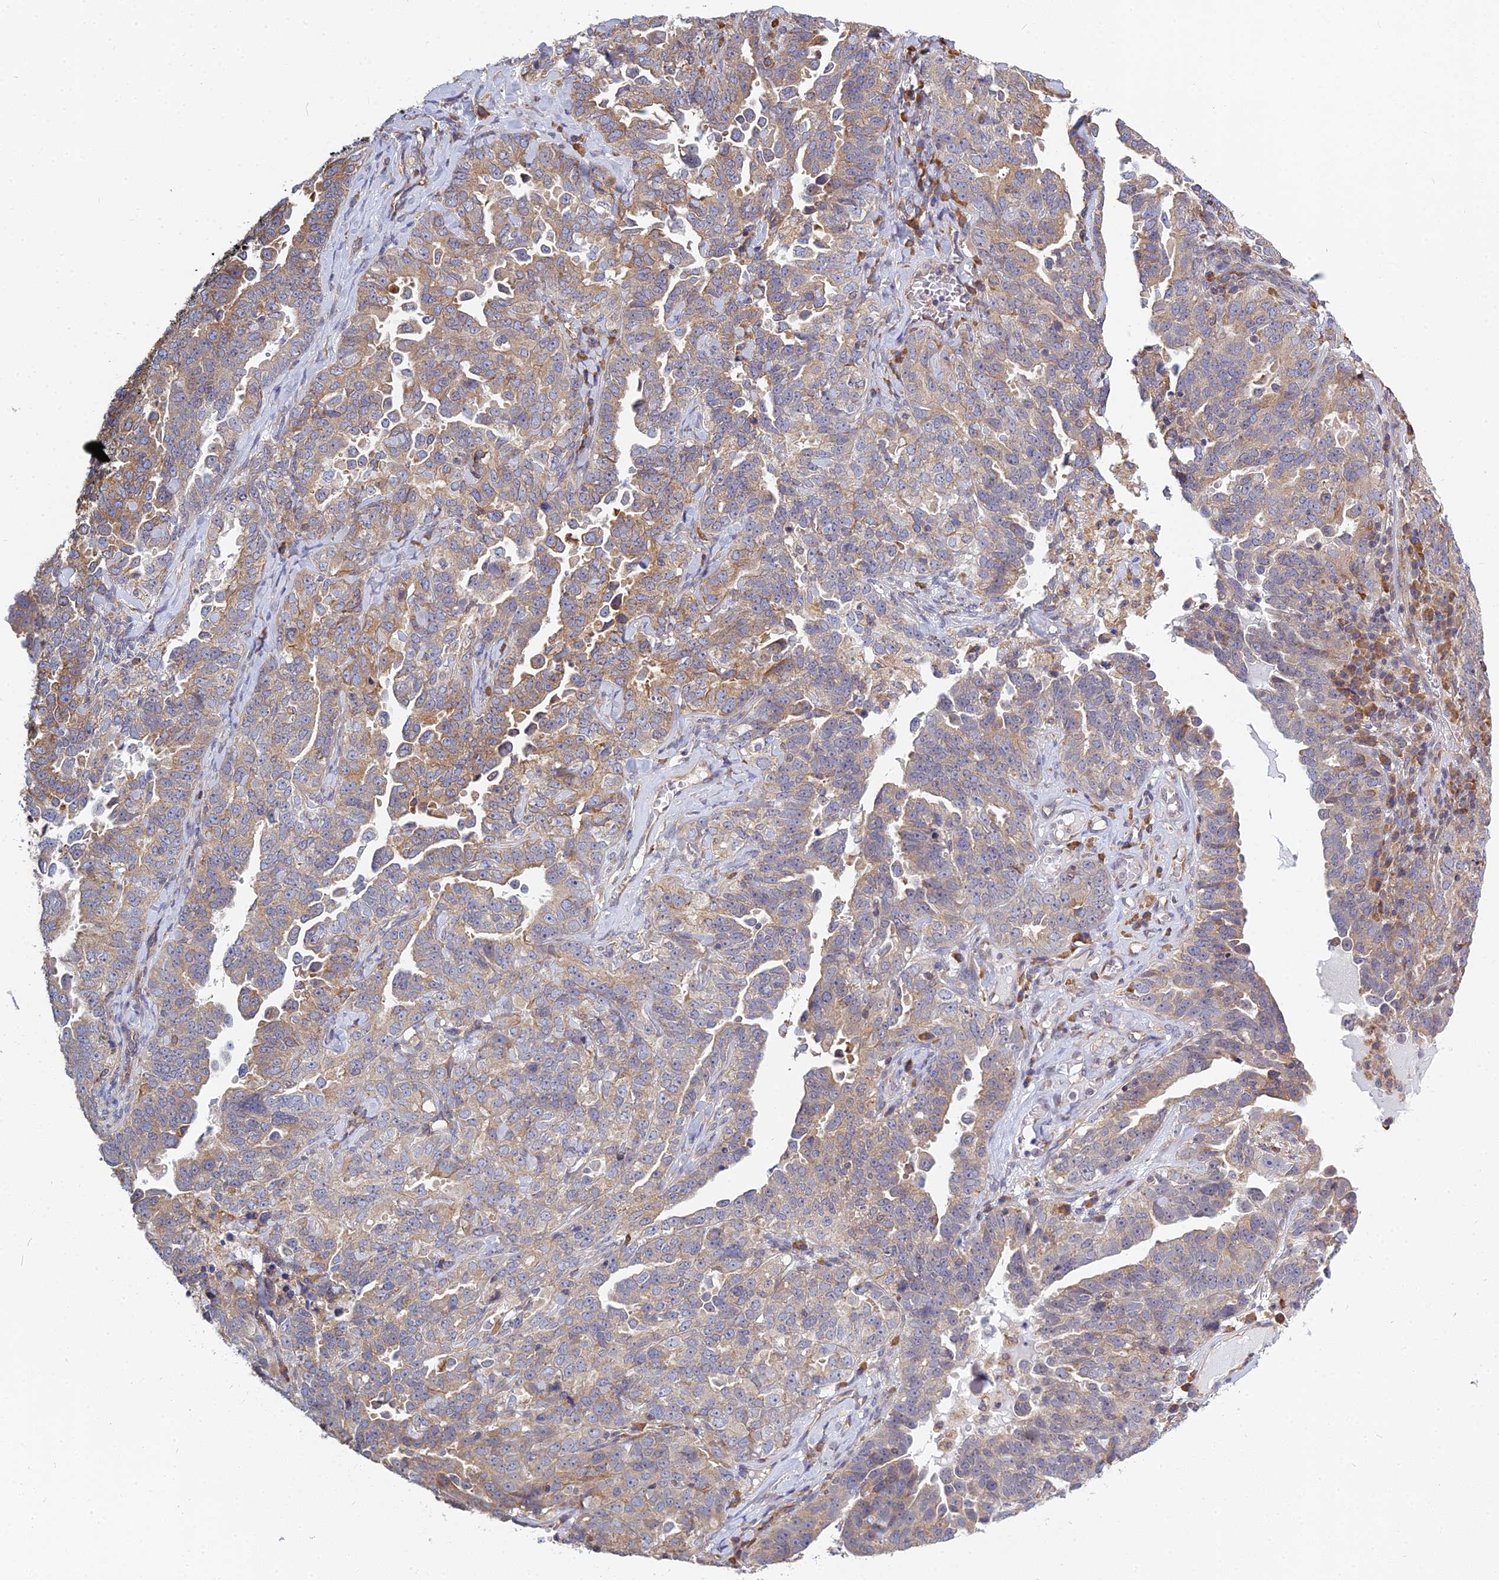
{"staining": {"intensity": "moderate", "quantity": "25%-75%", "location": "cytoplasmic/membranous"}, "tissue": "ovarian cancer", "cell_type": "Tumor cells", "image_type": "cancer", "snomed": [{"axis": "morphology", "description": "Carcinoma, endometroid"}, {"axis": "topography", "description": "Ovary"}], "caption": "Brown immunohistochemical staining in human ovarian cancer exhibits moderate cytoplasmic/membranous positivity in about 25%-75% of tumor cells.", "gene": "KIAA1143", "patient": {"sex": "female", "age": 62}}